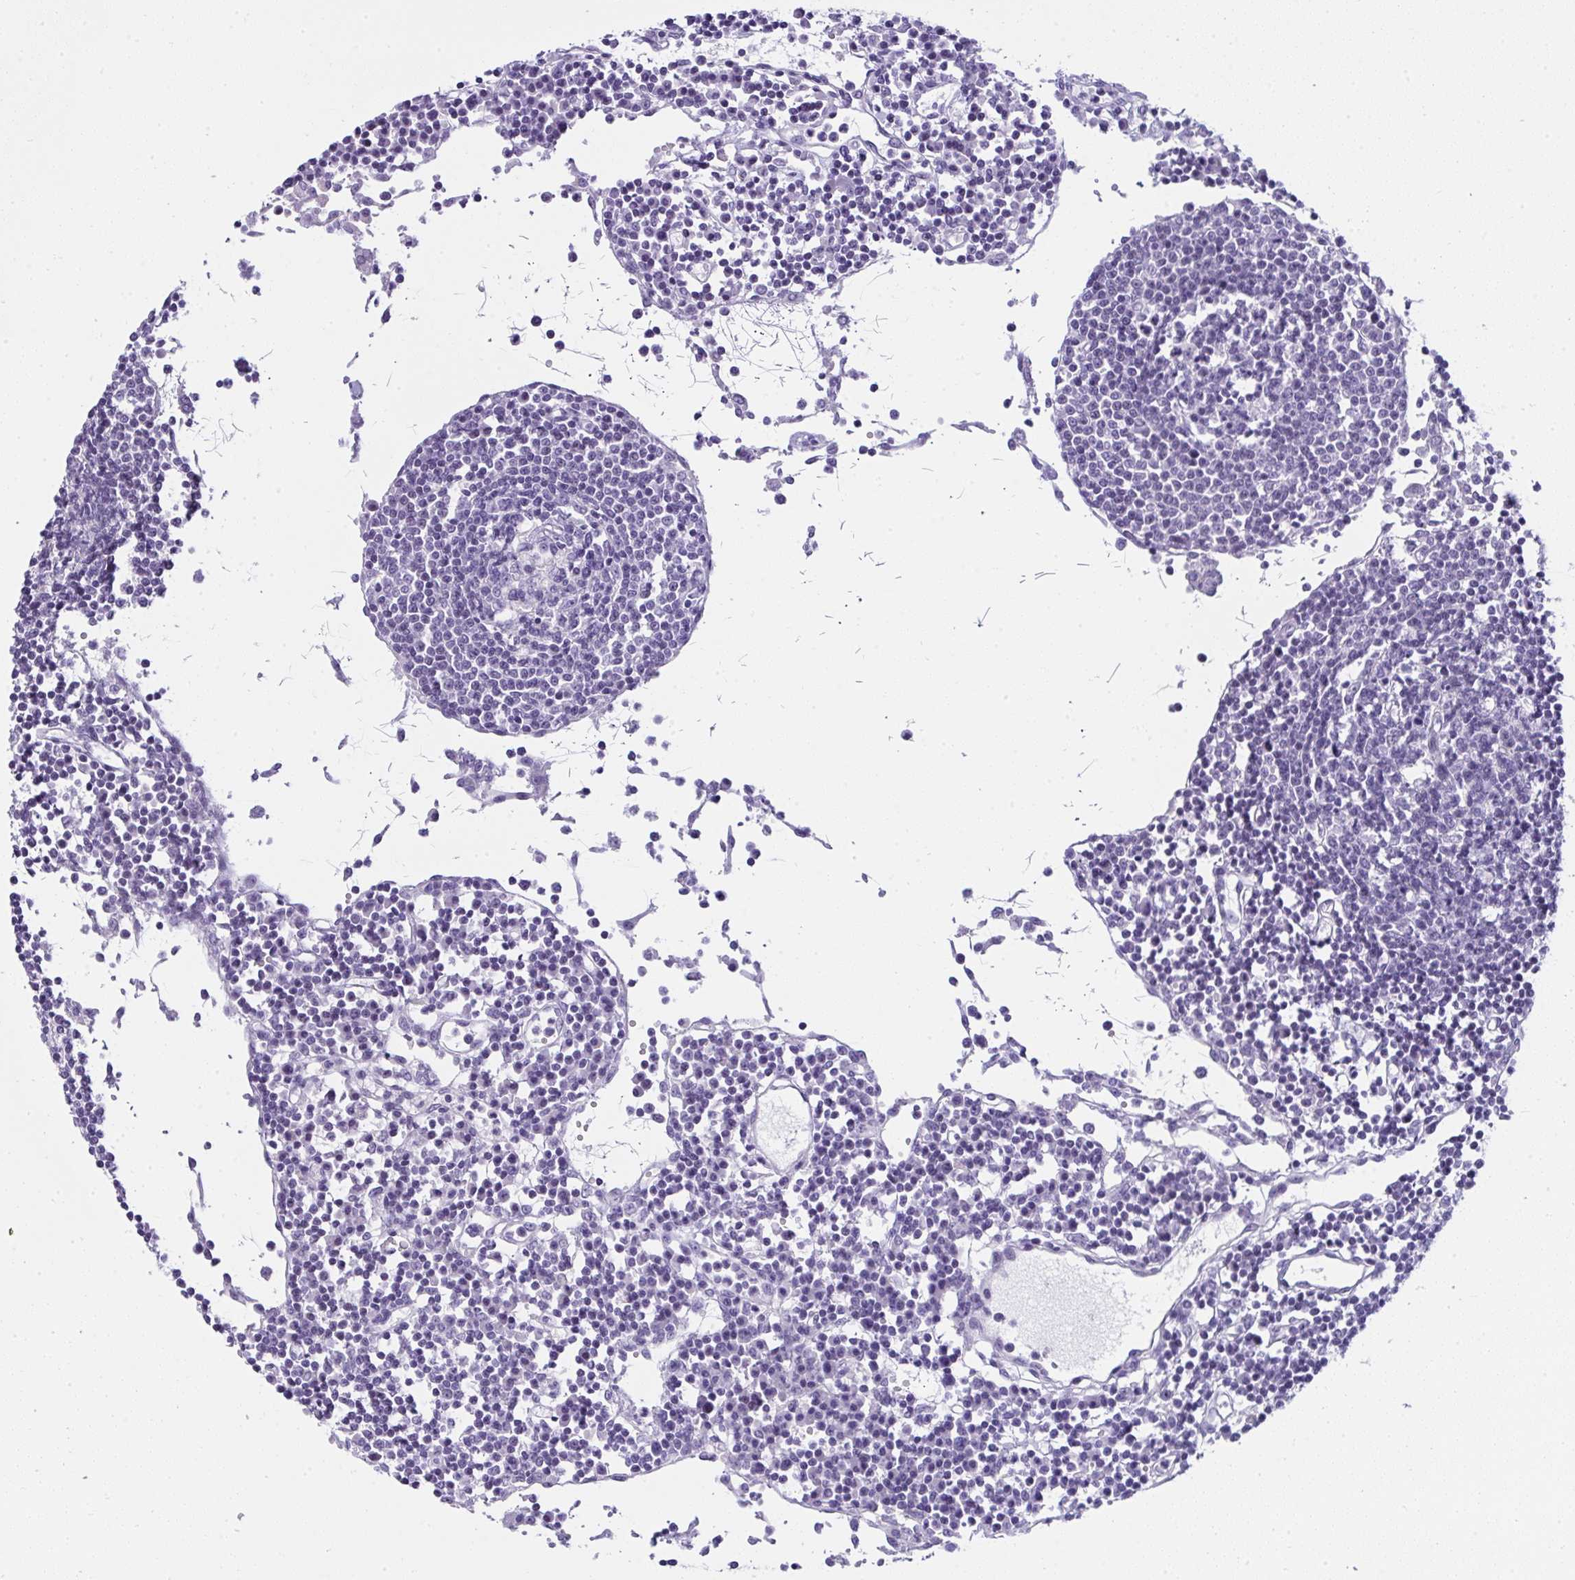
{"staining": {"intensity": "negative", "quantity": "none", "location": "none"}, "tissue": "lymph node", "cell_type": "Germinal center cells", "image_type": "normal", "snomed": [{"axis": "morphology", "description": "Normal tissue, NOS"}, {"axis": "topography", "description": "Lymph node"}], "caption": "This is a image of immunohistochemistry (IHC) staining of normal lymph node, which shows no expression in germinal center cells.", "gene": "RNF183", "patient": {"sex": "female", "age": 78}}